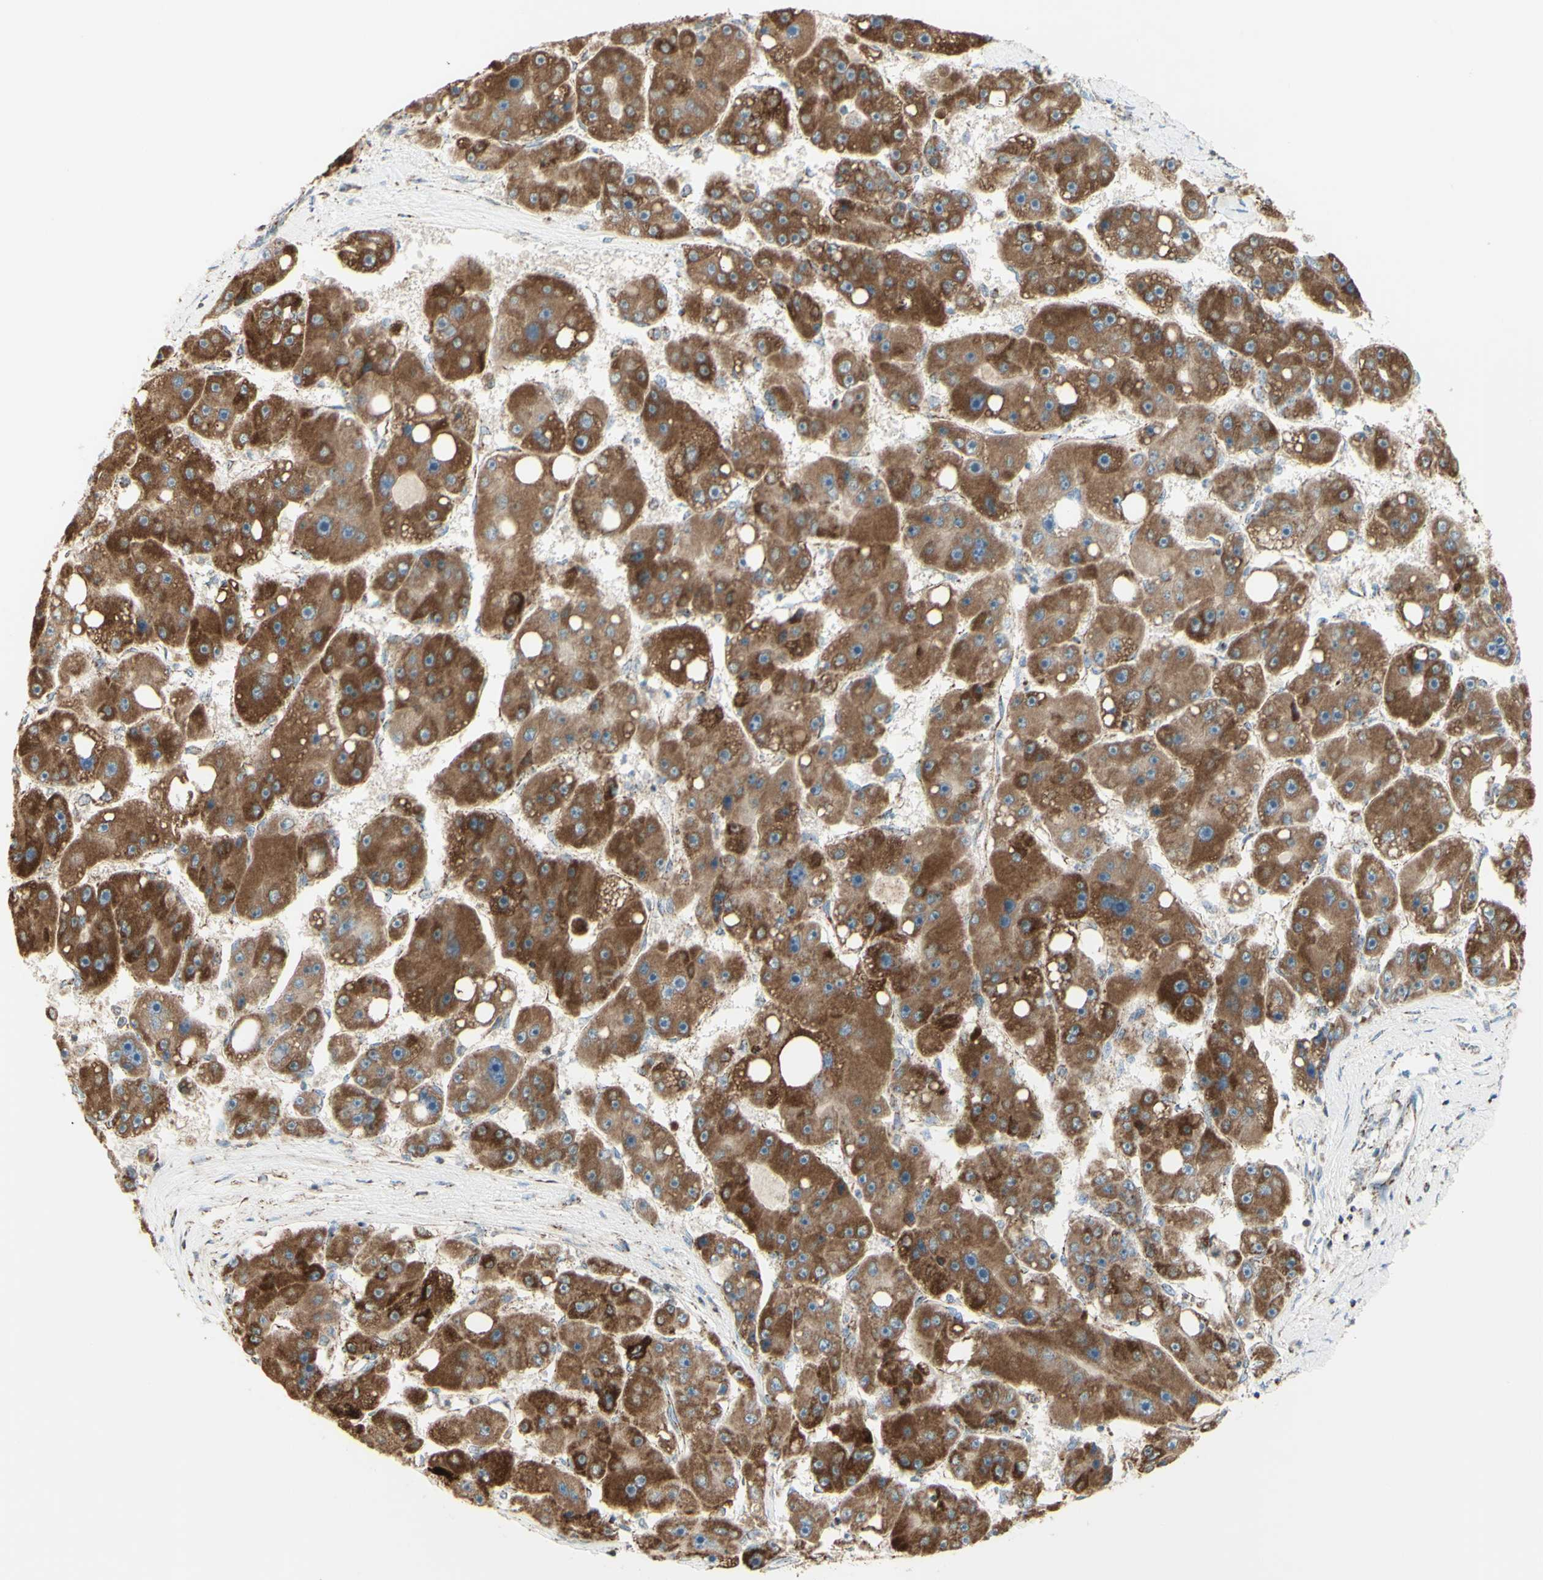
{"staining": {"intensity": "moderate", "quantity": ">75%", "location": "cytoplasmic/membranous"}, "tissue": "liver cancer", "cell_type": "Tumor cells", "image_type": "cancer", "snomed": [{"axis": "morphology", "description": "Carcinoma, Hepatocellular, NOS"}, {"axis": "topography", "description": "Liver"}], "caption": "This photomicrograph shows liver hepatocellular carcinoma stained with IHC to label a protein in brown. The cytoplasmic/membranous of tumor cells show moderate positivity for the protein. Nuclei are counter-stained blue.", "gene": "LETM1", "patient": {"sex": "female", "age": 61}}